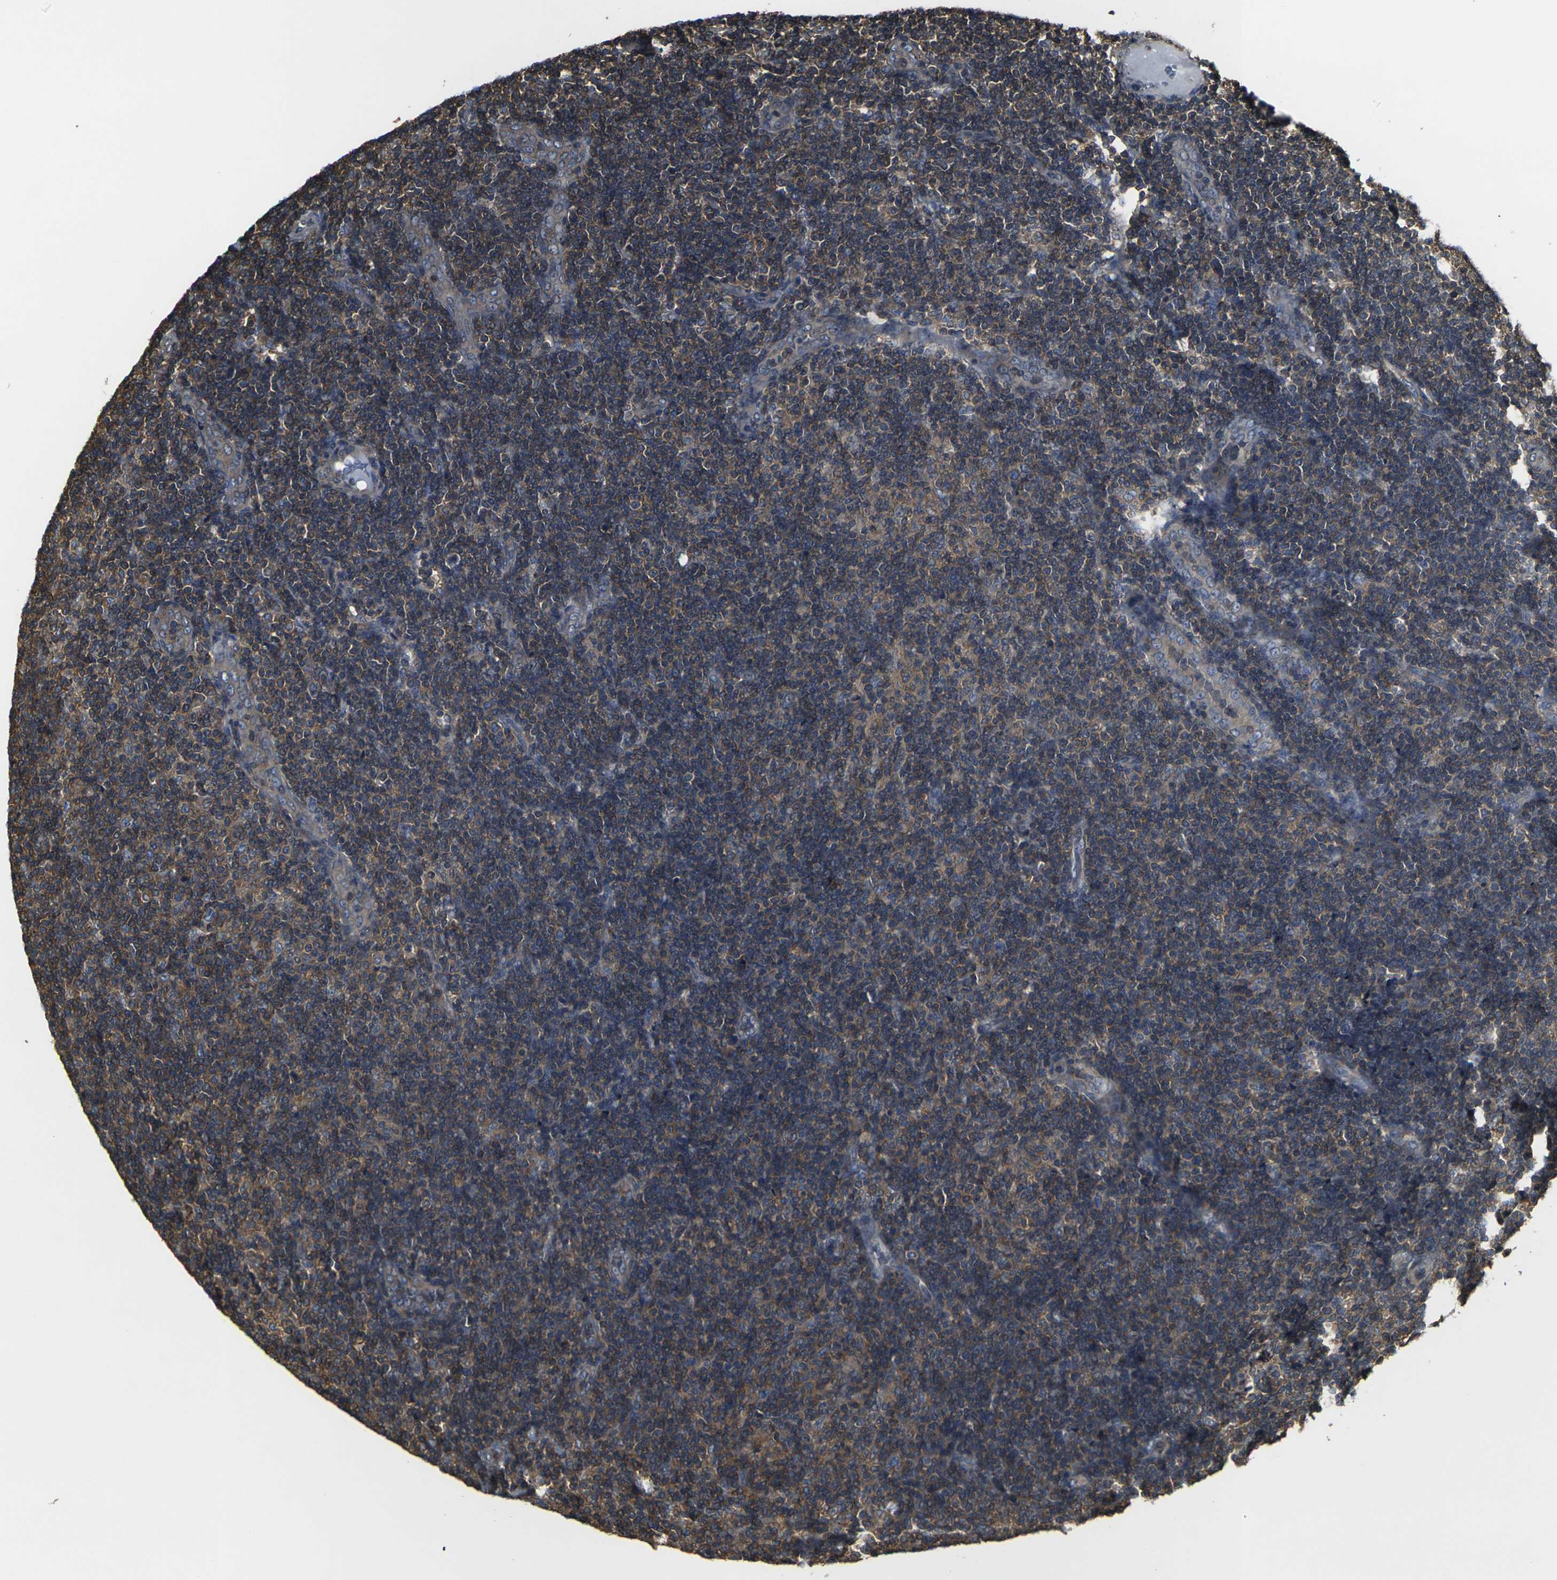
{"staining": {"intensity": "weak", "quantity": ">75%", "location": "cytoplasmic/membranous"}, "tissue": "lymphoma", "cell_type": "Tumor cells", "image_type": "cancer", "snomed": [{"axis": "morphology", "description": "Malignant lymphoma, non-Hodgkin's type, Low grade"}, {"axis": "topography", "description": "Lymph node"}], "caption": "Lymphoma was stained to show a protein in brown. There is low levels of weak cytoplasmic/membranous expression in approximately >75% of tumor cells.", "gene": "PRKACB", "patient": {"sex": "male", "age": 83}}